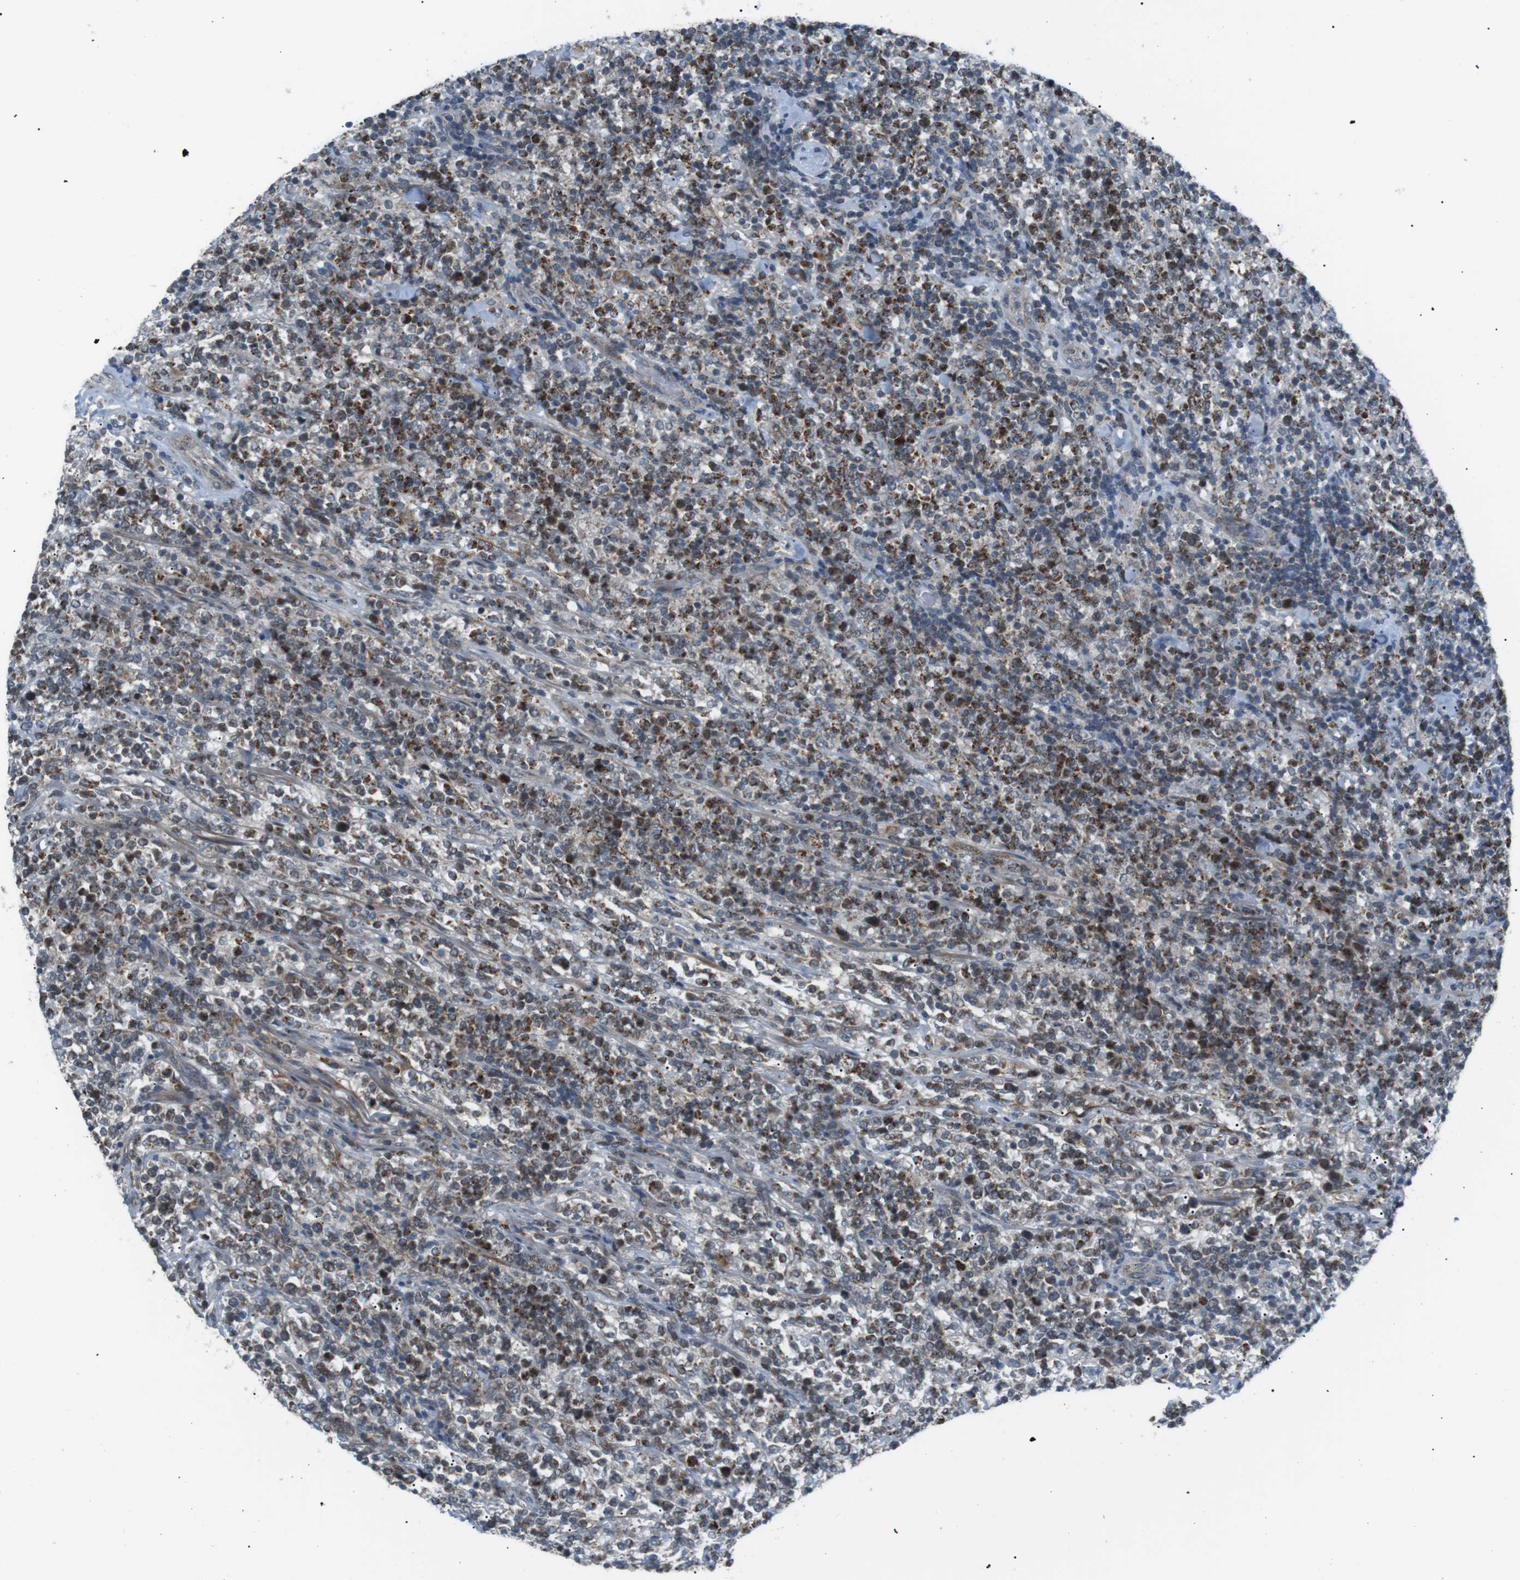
{"staining": {"intensity": "moderate", "quantity": ">75%", "location": "cytoplasmic/membranous"}, "tissue": "lymphoma", "cell_type": "Tumor cells", "image_type": "cancer", "snomed": [{"axis": "morphology", "description": "Malignant lymphoma, non-Hodgkin's type, High grade"}, {"axis": "topography", "description": "Soft tissue"}], "caption": "This micrograph exhibits IHC staining of human lymphoma, with medium moderate cytoplasmic/membranous positivity in about >75% of tumor cells.", "gene": "ARID5B", "patient": {"sex": "male", "age": 18}}